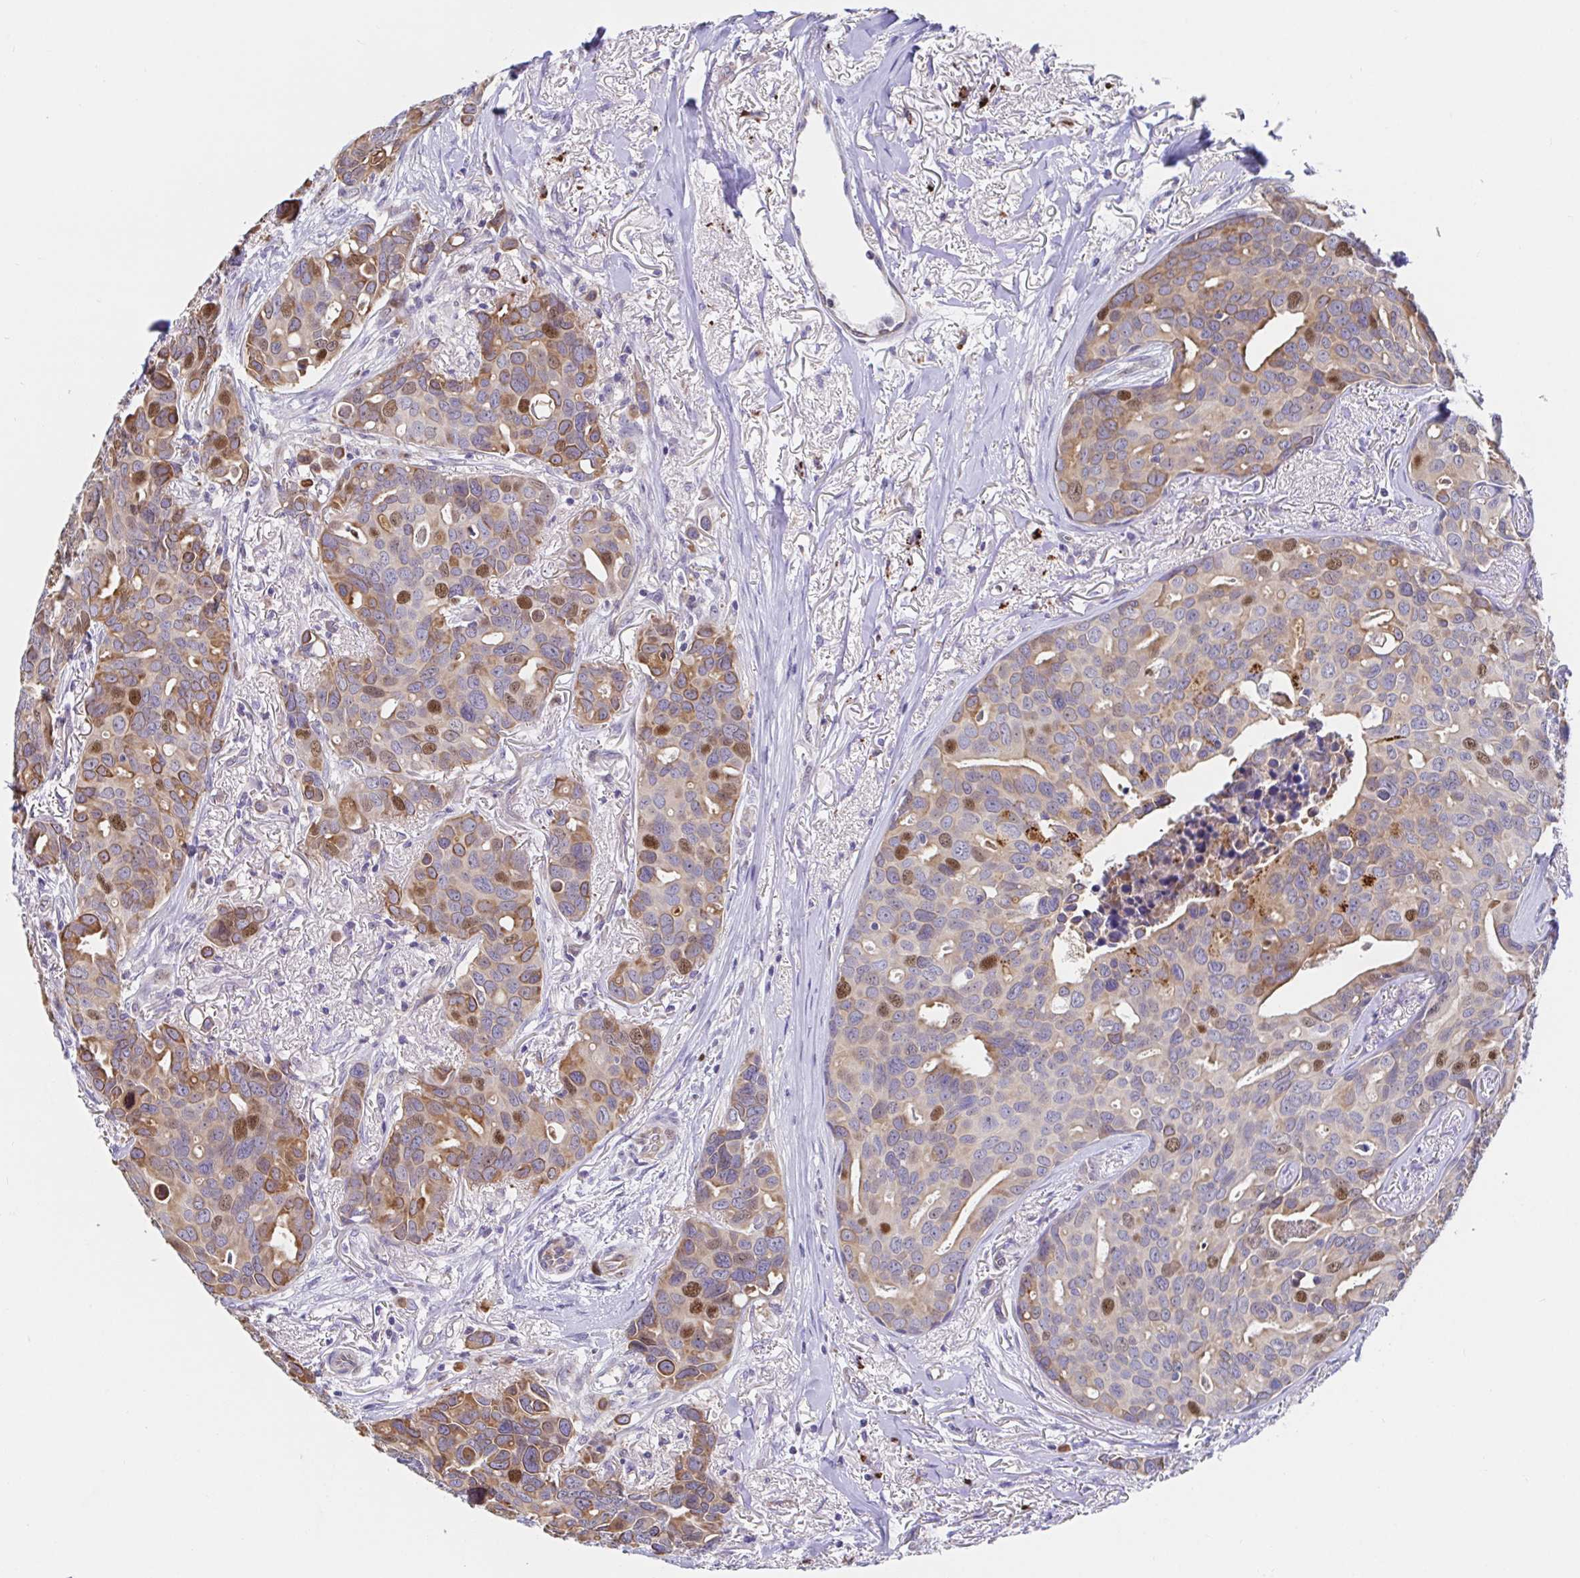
{"staining": {"intensity": "moderate", "quantity": "25%-75%", "location": "cytoplasmic/membranous,nuclear"}, "tissue": "breast cancer", "cell_type": "Tumor cells", "image_type": "cancer", "snomed": [{"axis": "morphology", "description": "Duct carcinoma"}, {"axis": "topography", "description": "Breast"}], "caption": "Invasive ductal carcinoma (breast) tissue shows moderate cytoplasmic/membranous and nuclear staining in approximately 25%-75% of tumor cells", "gene": "TIMELESS", "patient": {"sex": "female", "age": 54}}